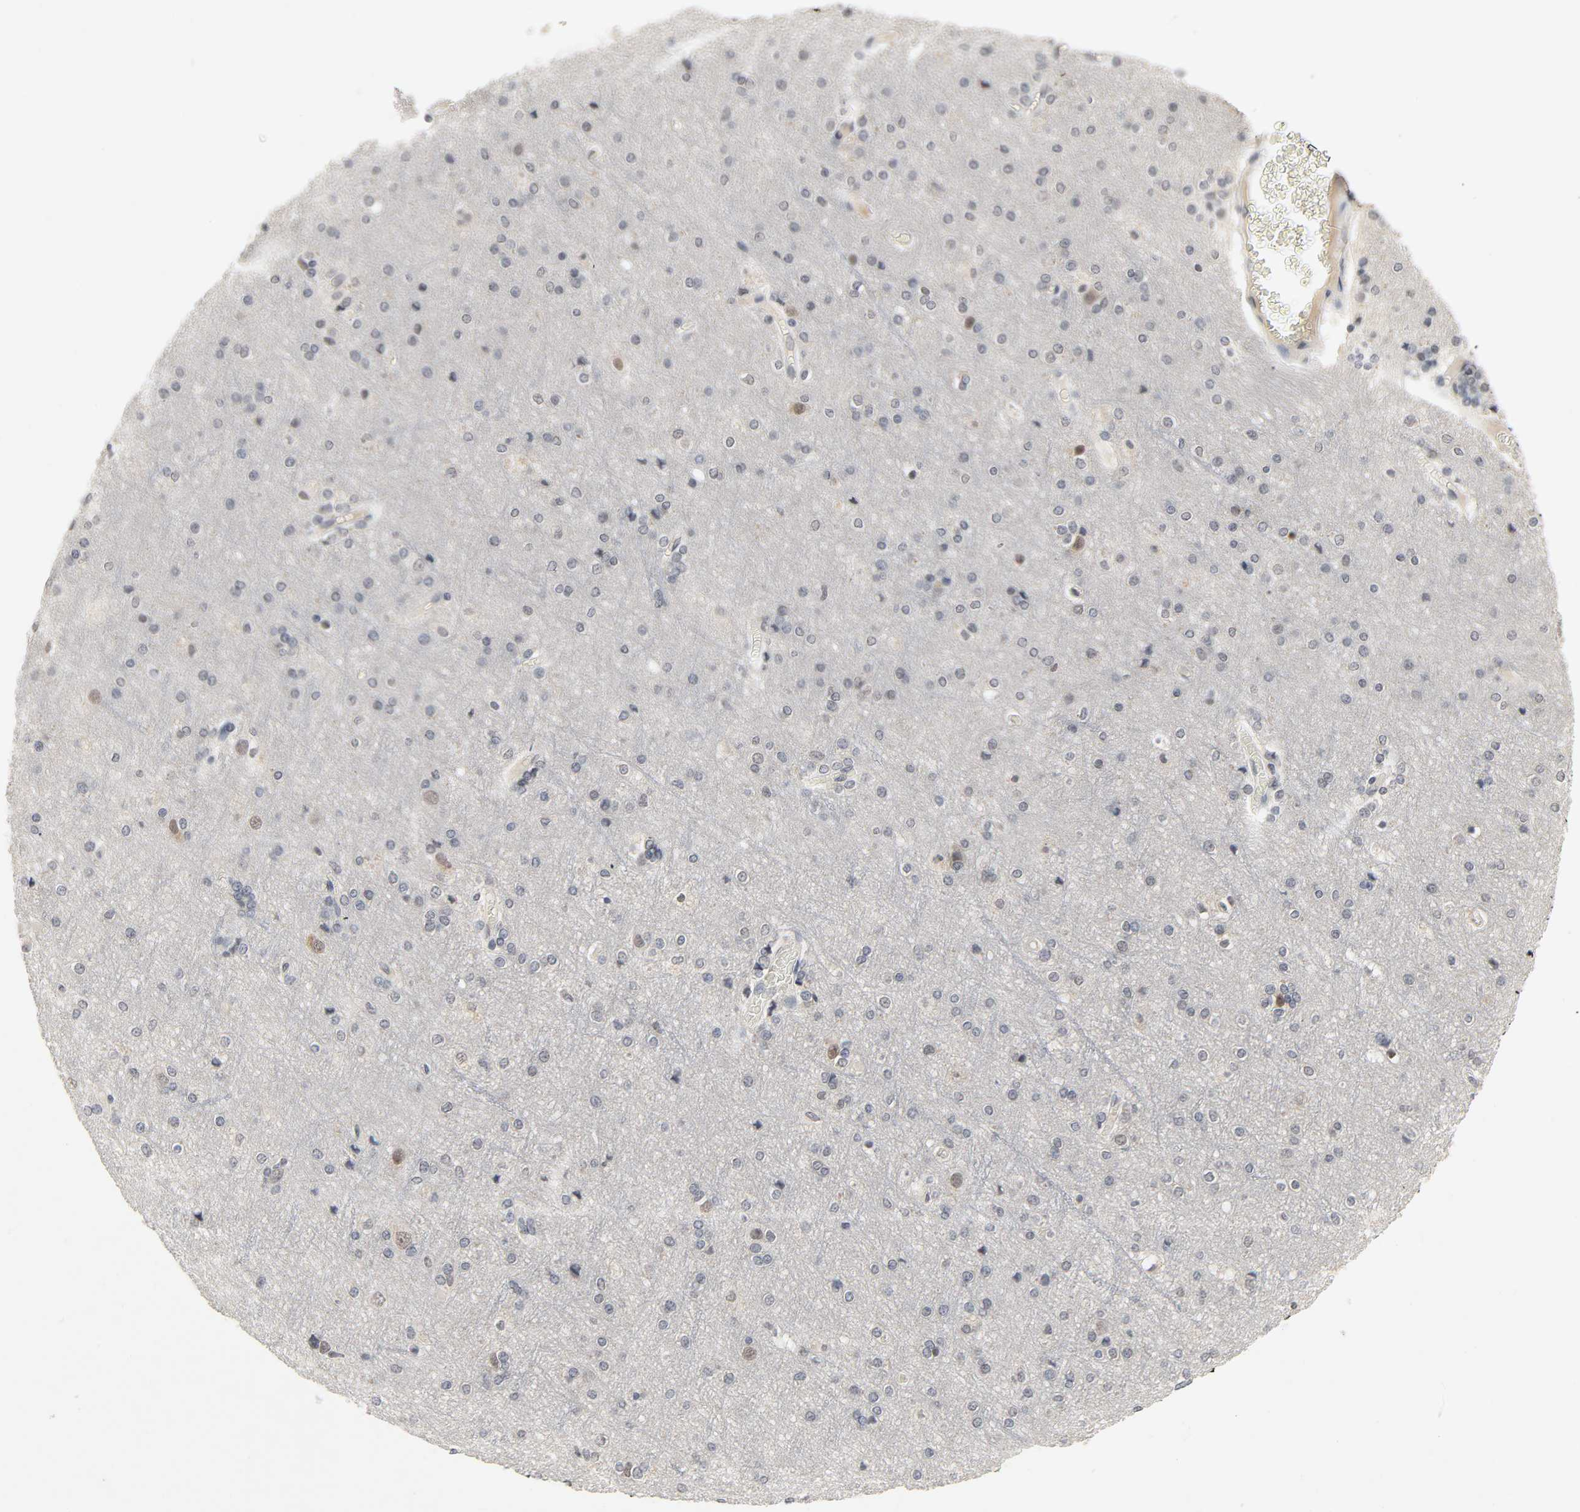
{"staining": {"intensity": "negative", "quantity": "none", "location": "none"}, "tissue": "cerebral cortex", "cell_type": "Endothelial cells", "image_type": "normal", "snomed": [{"axis": "morphology", "description": "Normal tissue, NOS"}, {"axis": "topography", "description": "Cerebral cortex"}], "caption": "This is an immunohistochemistry (IHC) image of unremarkable cerebral cortex. There is no expression in endothelial cells.", "gene": "MAPKAPK5", "patient": {"sex": "female", "age": 54}}